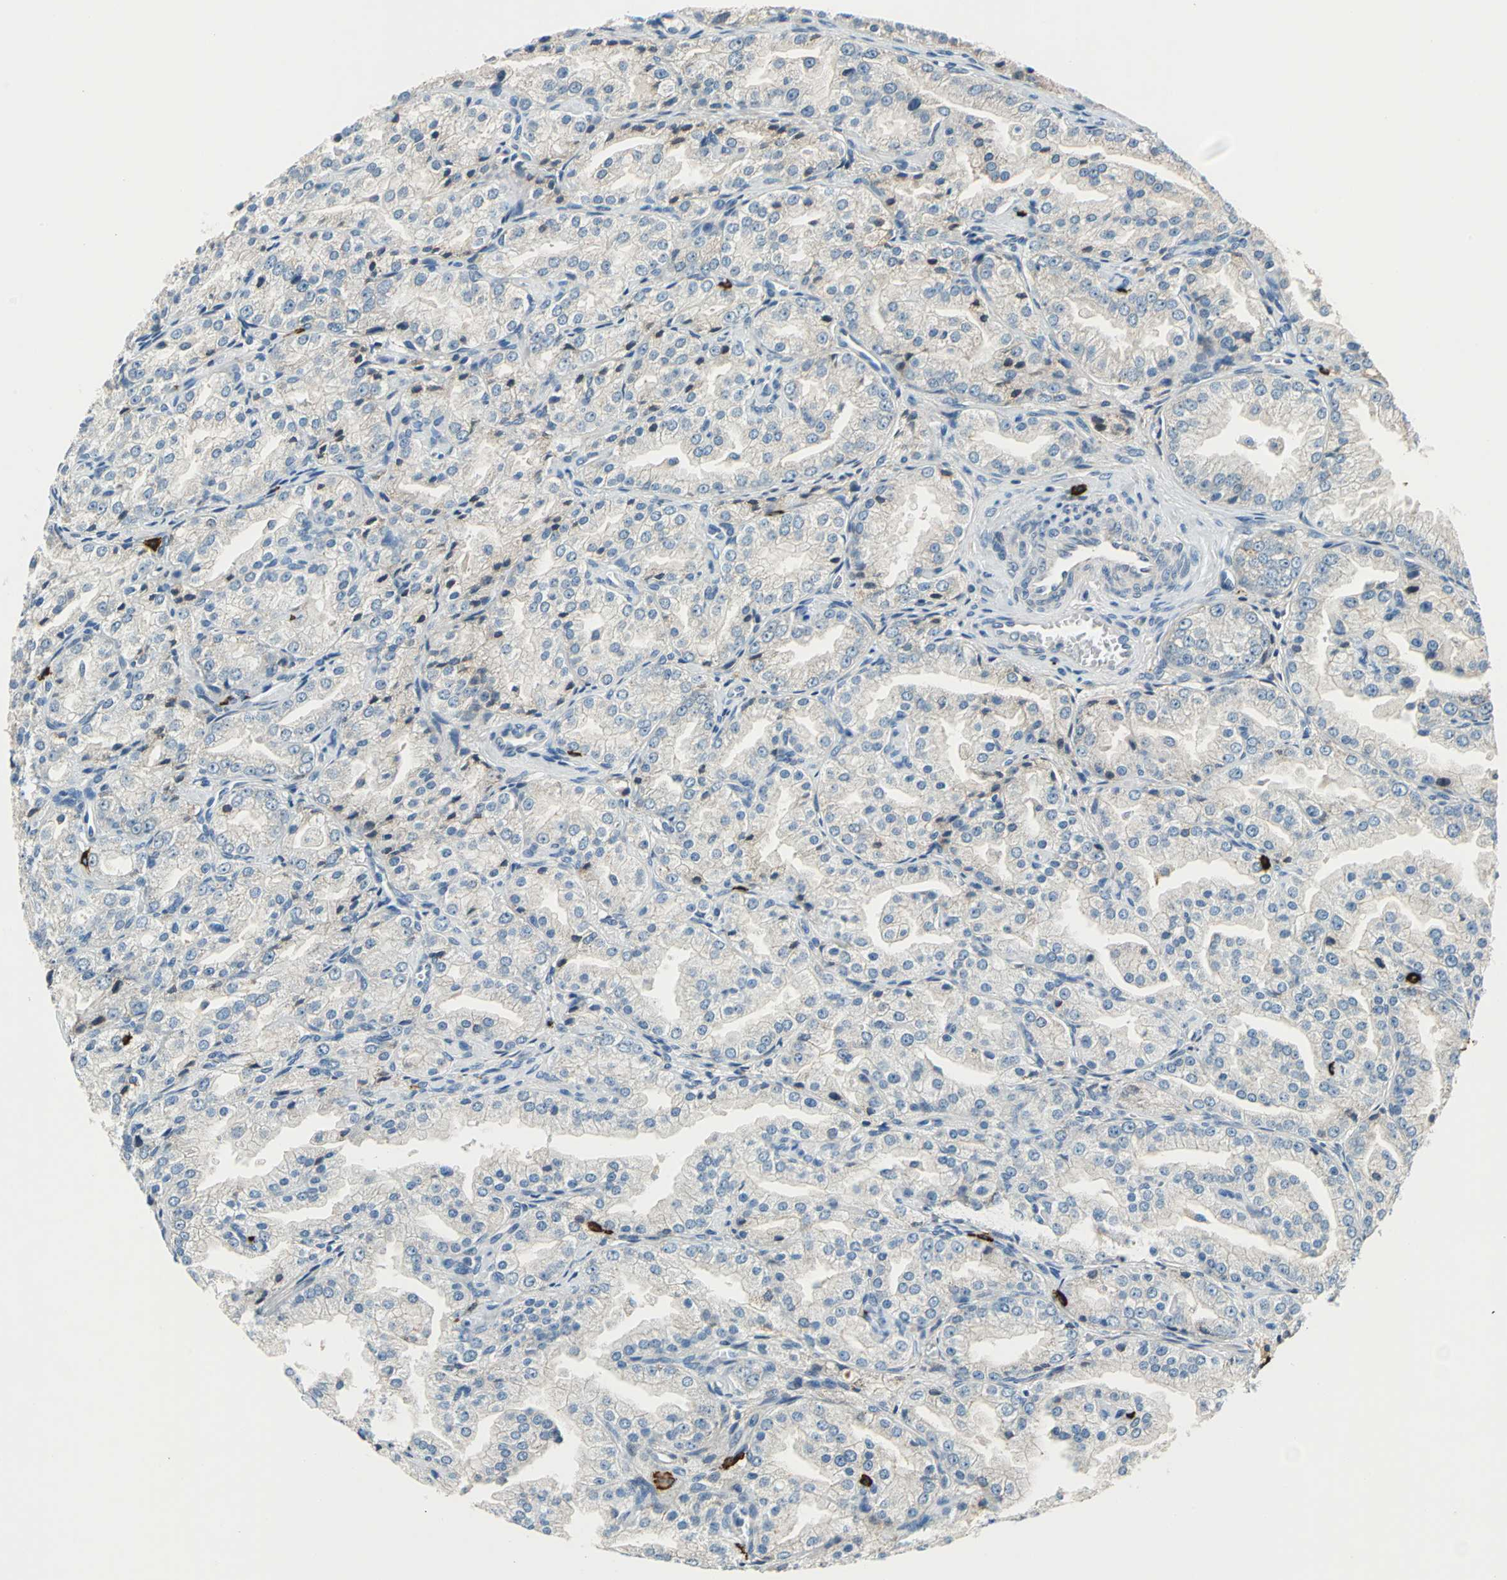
{"staining": {"intensity": "weak", "quantity": "<25%", "location": "cytoplasmic/membranous"}, "tissue": "prostate cancer", "cell_type": "Tumor cells", "image_type": "cancer", "snomed": [{"axis": "morphology", "description": "Adenocarcinoma, High grade"}, {"axis": "topography", "description": "Prostate"}], "caption": "Immunohistochemistry (IHC) image of neoplastic tissue: human prostate cancer stained with DAB exhibits no significant protein positivity in tumor cells.", "gene": "SLC19A2", "patient": {"sex": "male", "age": 61}}